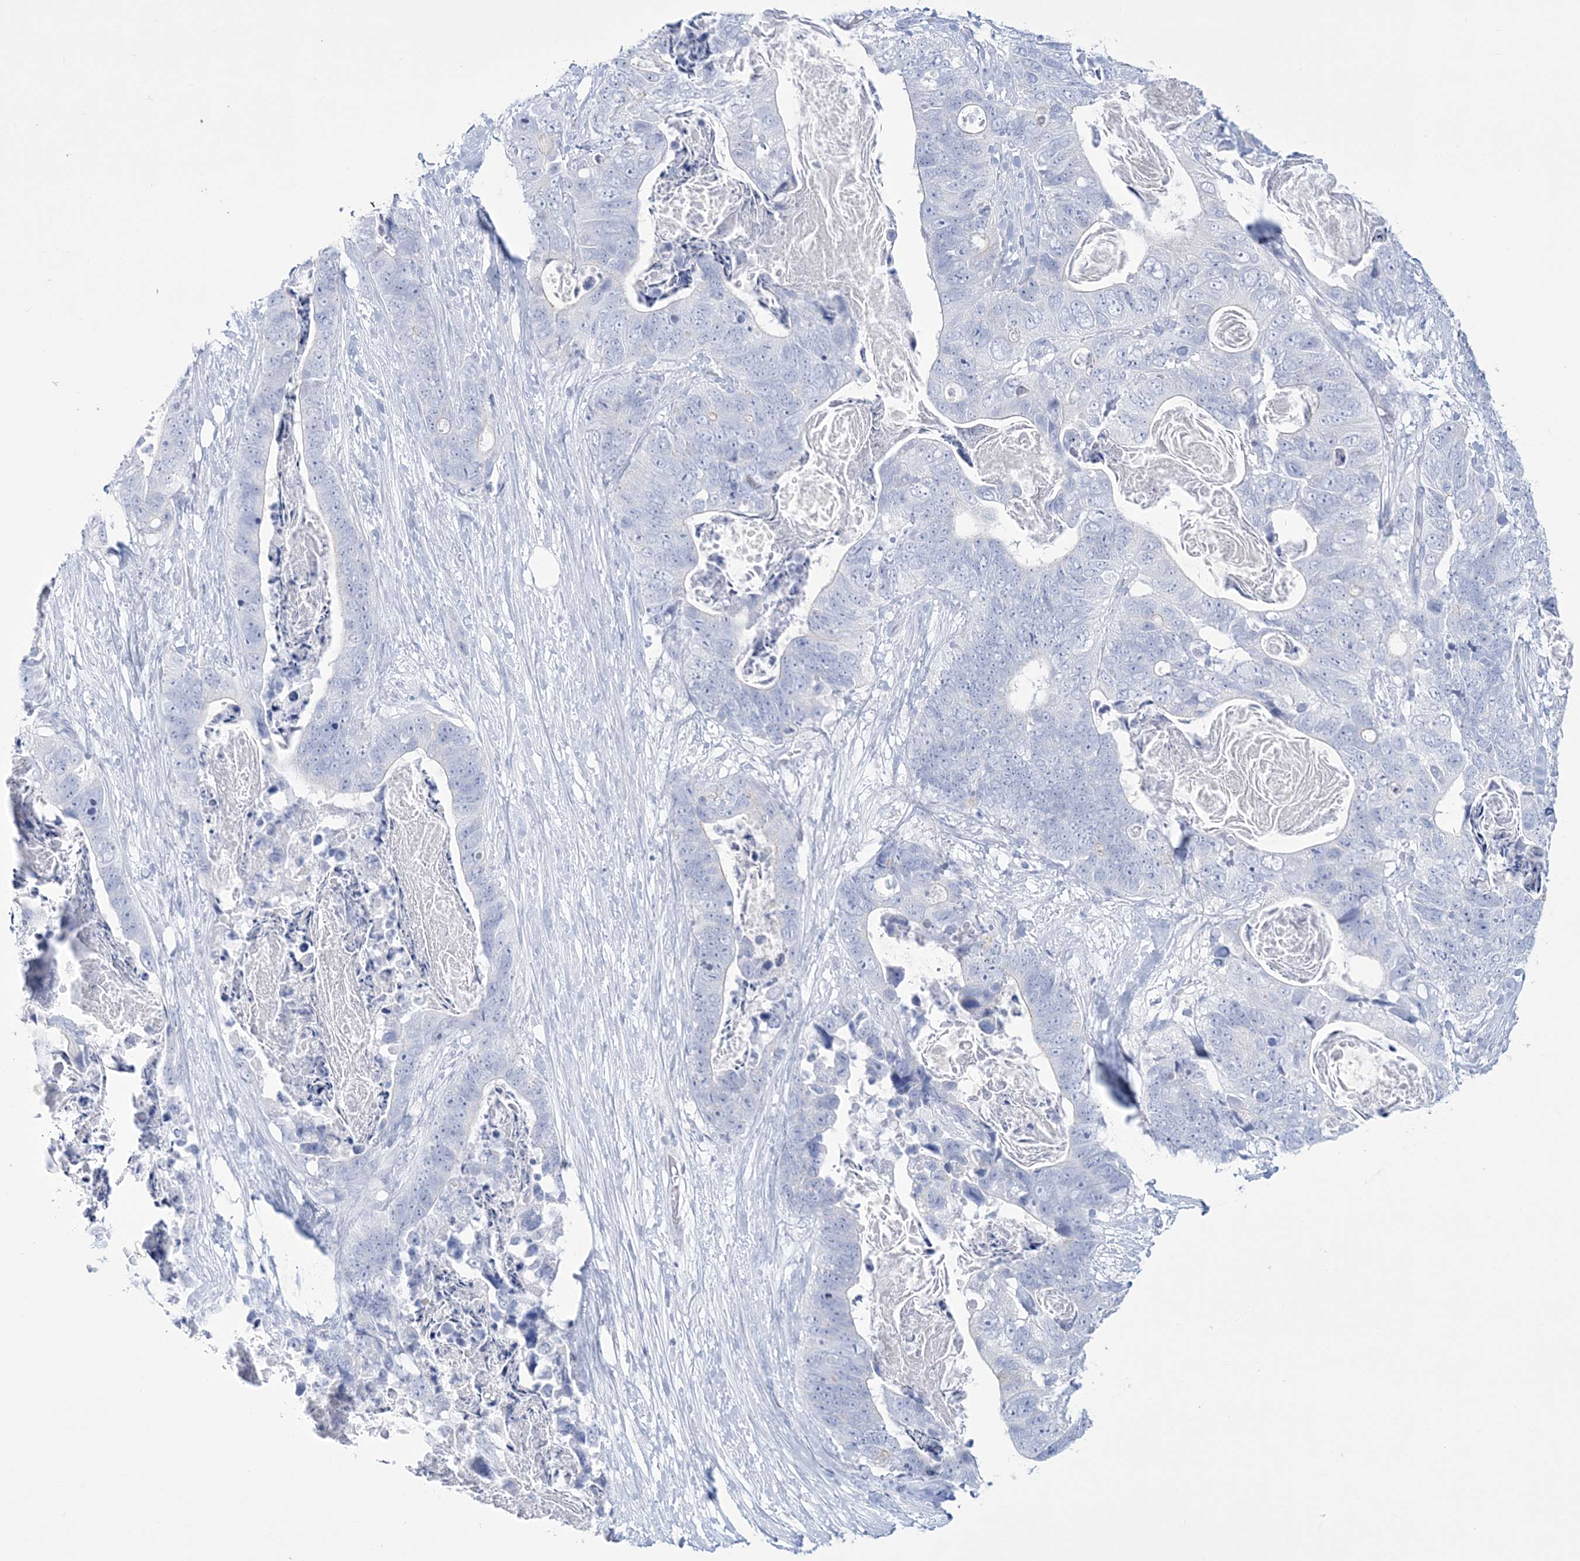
{"staining": {"intensity": "negative", "quantity": "none", "location": "none"}, "tissue": "stomach cancer", "cell_type": "Tumor cells", "image_type": "cancer", "snomed": [{"axis": "morphology", "description": "Adenocarcinoma, NOS"}, {"axis": "topography", "description": "Stomach"}], "caption": "Immunohistochemical staining of stomach adenocarcinoma shows no significant expression in tumor cells.", "gene": "RBP2", "patient": {"sex": "female", "age": 89}}